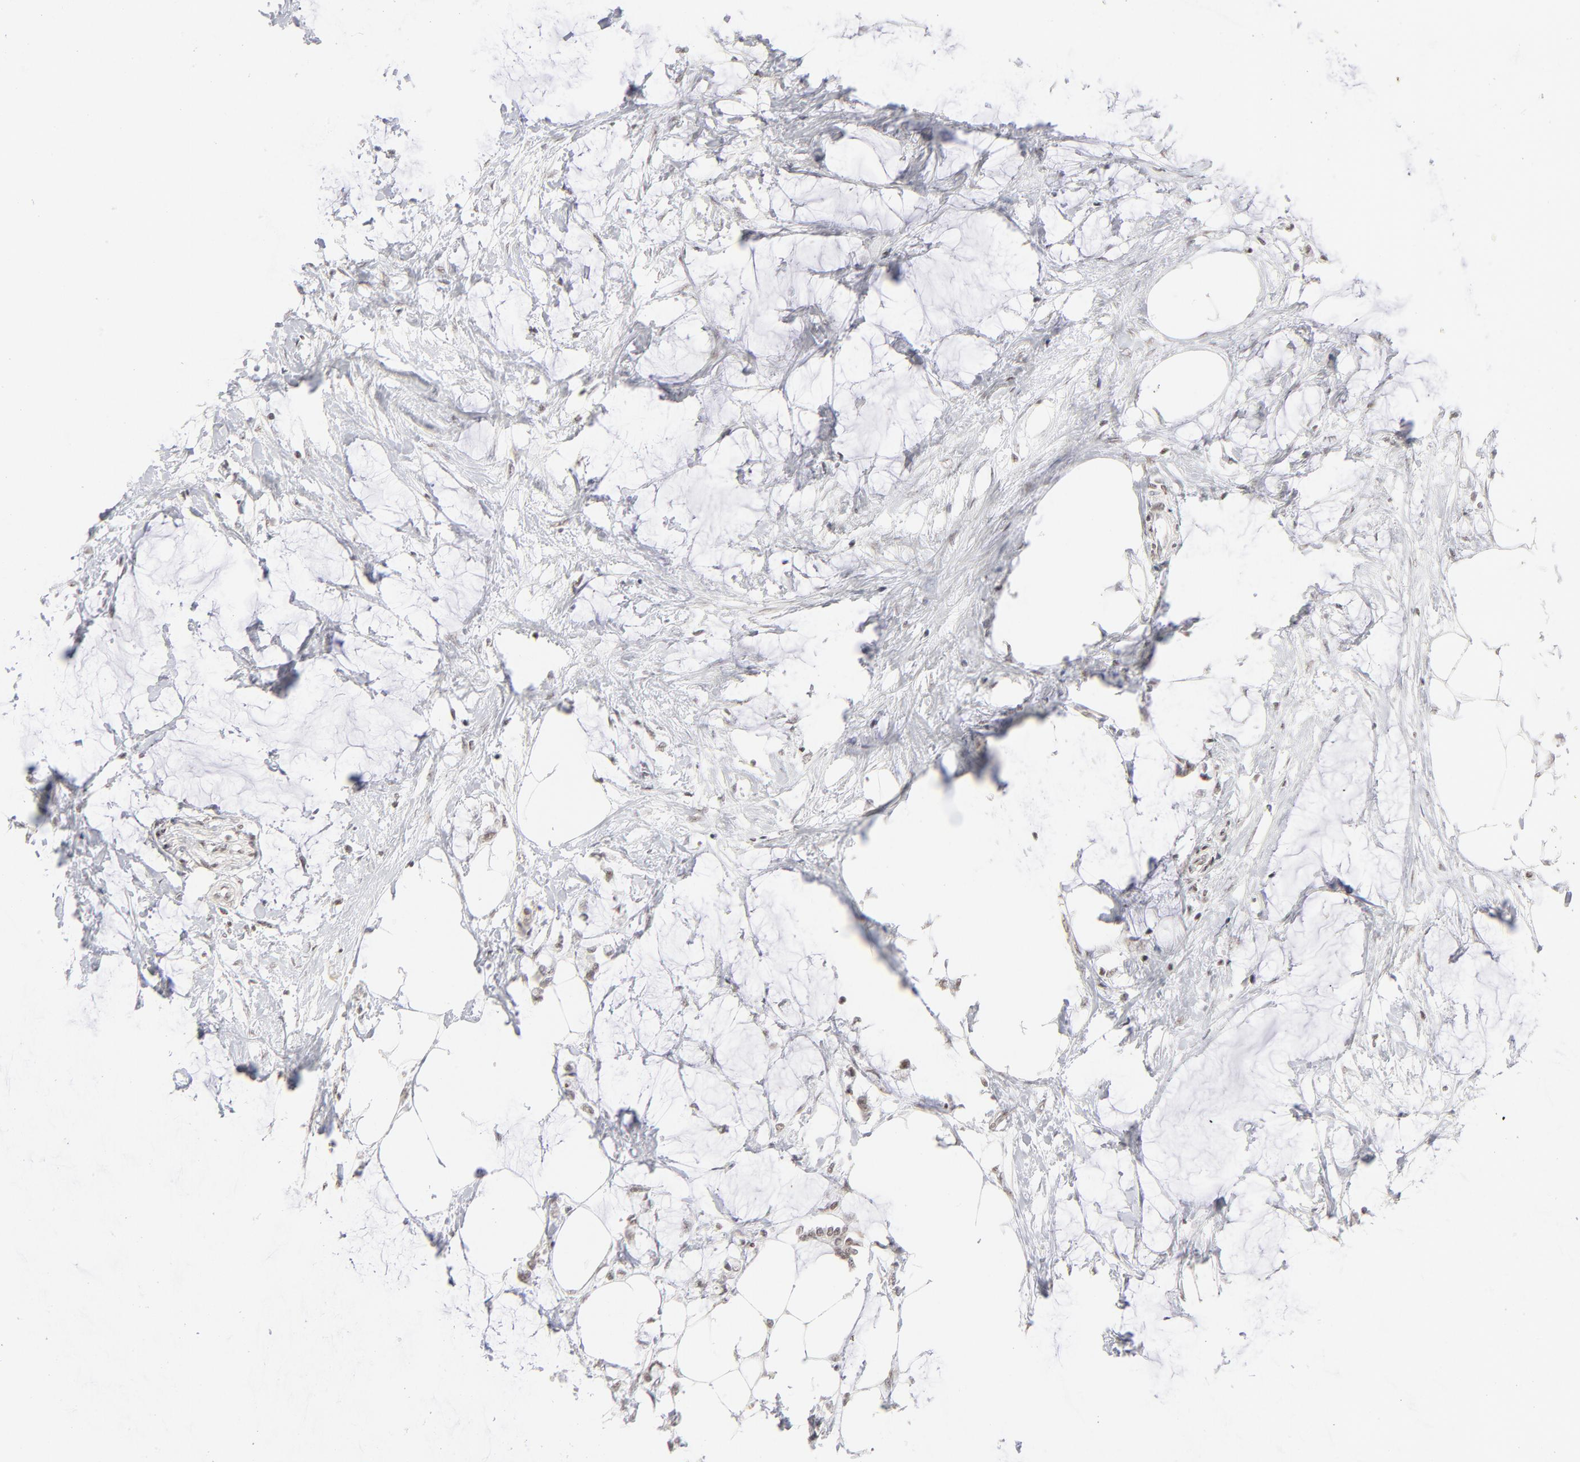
{"staining": {"intensity": "negative", "quantity": "none", "location": "none"}, "tissue": "colorectal cancer", "cell_type": "Tumor cells", "image_type": "cancer", "snomed": [{"axis": "morphology", "description": "Normal tissue, NOS"}, {"axis": "morphology", "description": "Adenocarcinoma, NOS"}, {"axis": "topography", "description": "Colon"}, {"axis": "topography", "description": "Peripheral nerve tissue"}], "caption": "DAB (3,3'-diaminobenzidine) immunohistochemical staining of human colorectal cancer displays no significant staining in tumor cells.", "gene": "ZNF143", "patient": {"sex": "male", "age": 14}}